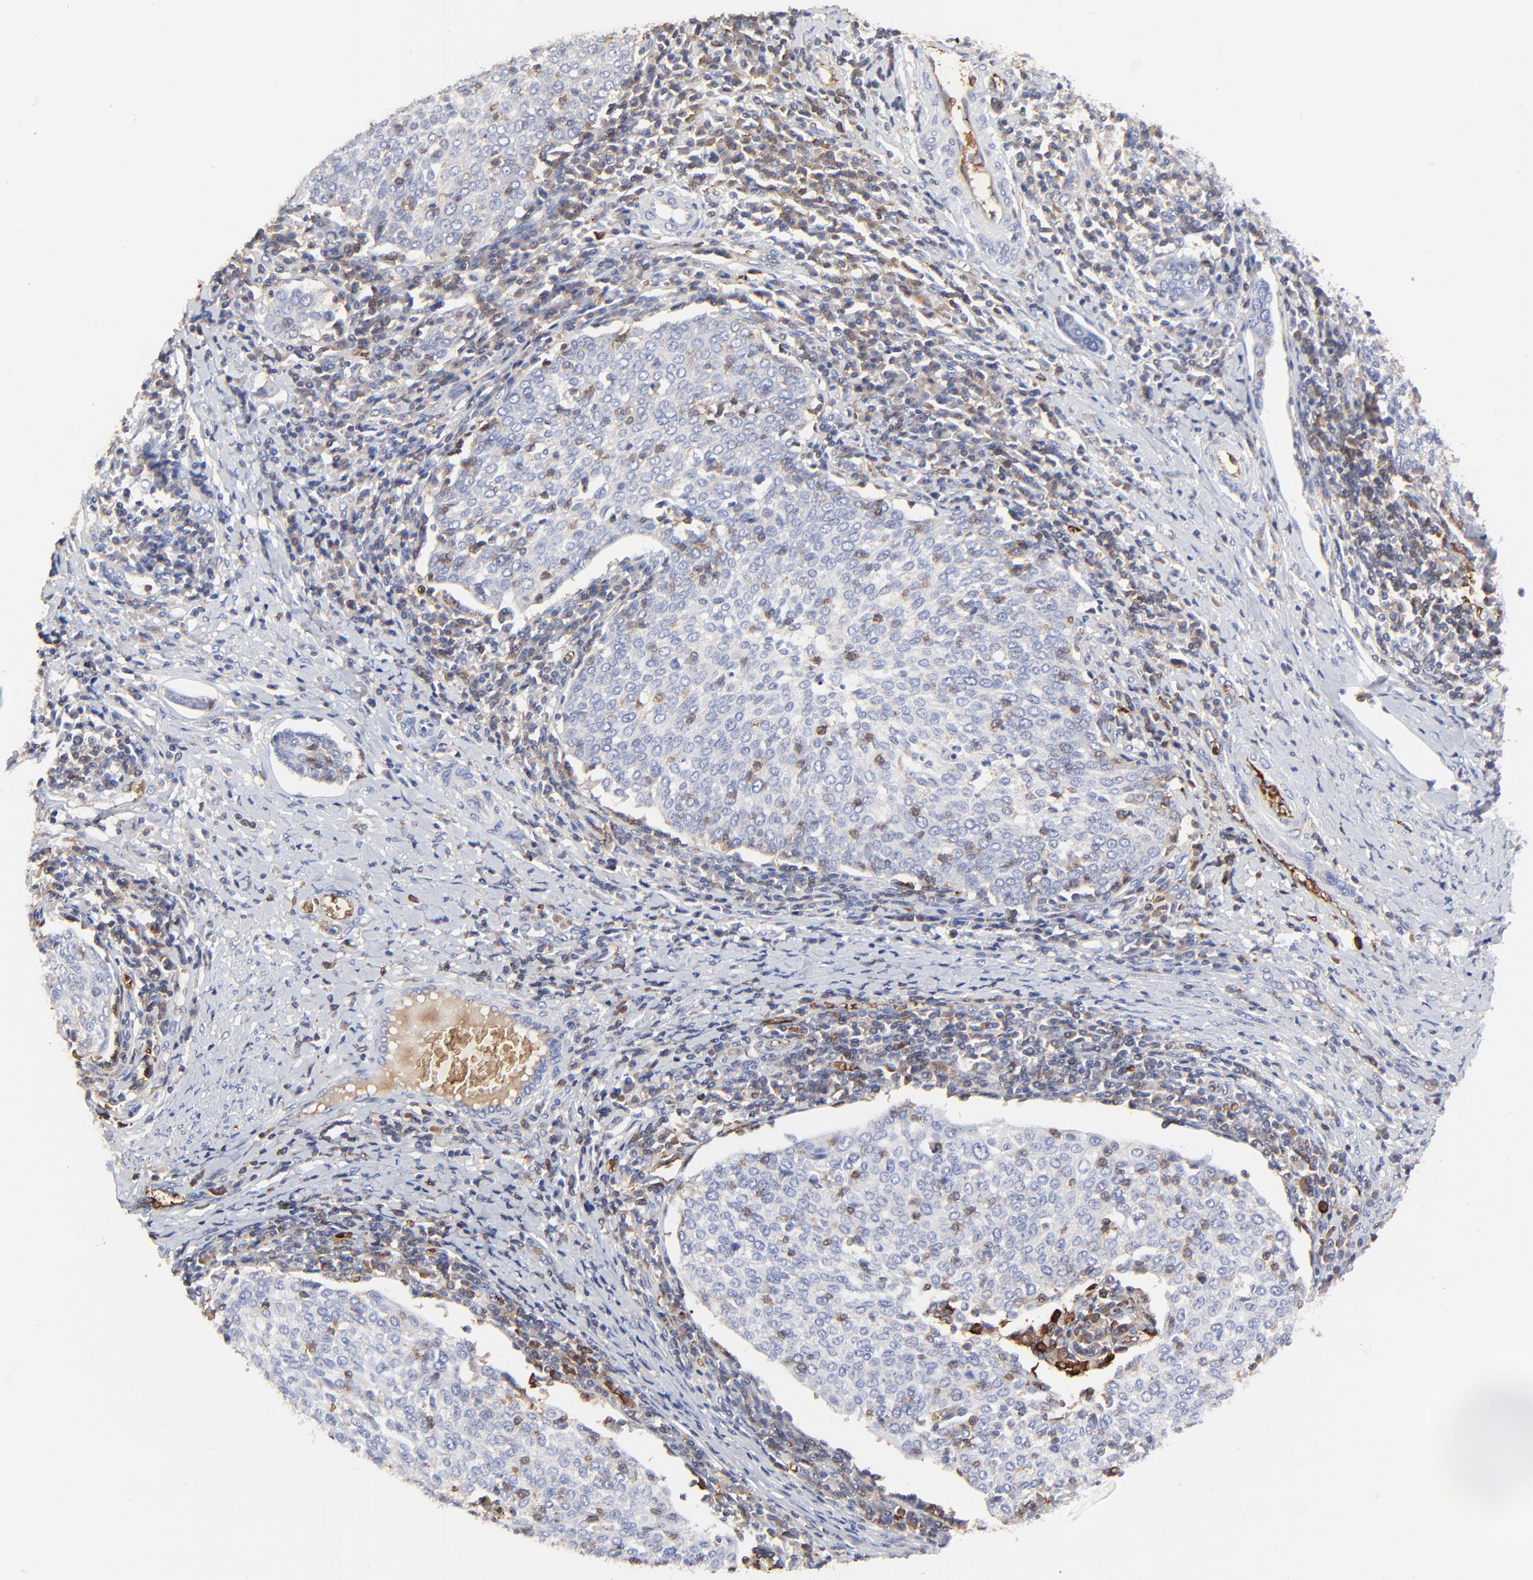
{"staining": {"intensity": "negative", "quantity": "none", "location": "none"}, "tissue": "cervical cancer", "cell_type": "Tumor cells", "image_type": "cancer", "snomed": [{"axis": "morphology", "description": "Squamous cell carcinoma, NOS"}, {"axis": "topography", "description": "Cervix"}], "caption": "Human cervical cancer (squamous cell carcinoma) stained for a protein using IHC demonstrates no positivity in tumor cells.", "gene": "PAG1", "patient": {"sex": "female", "age": 40}}